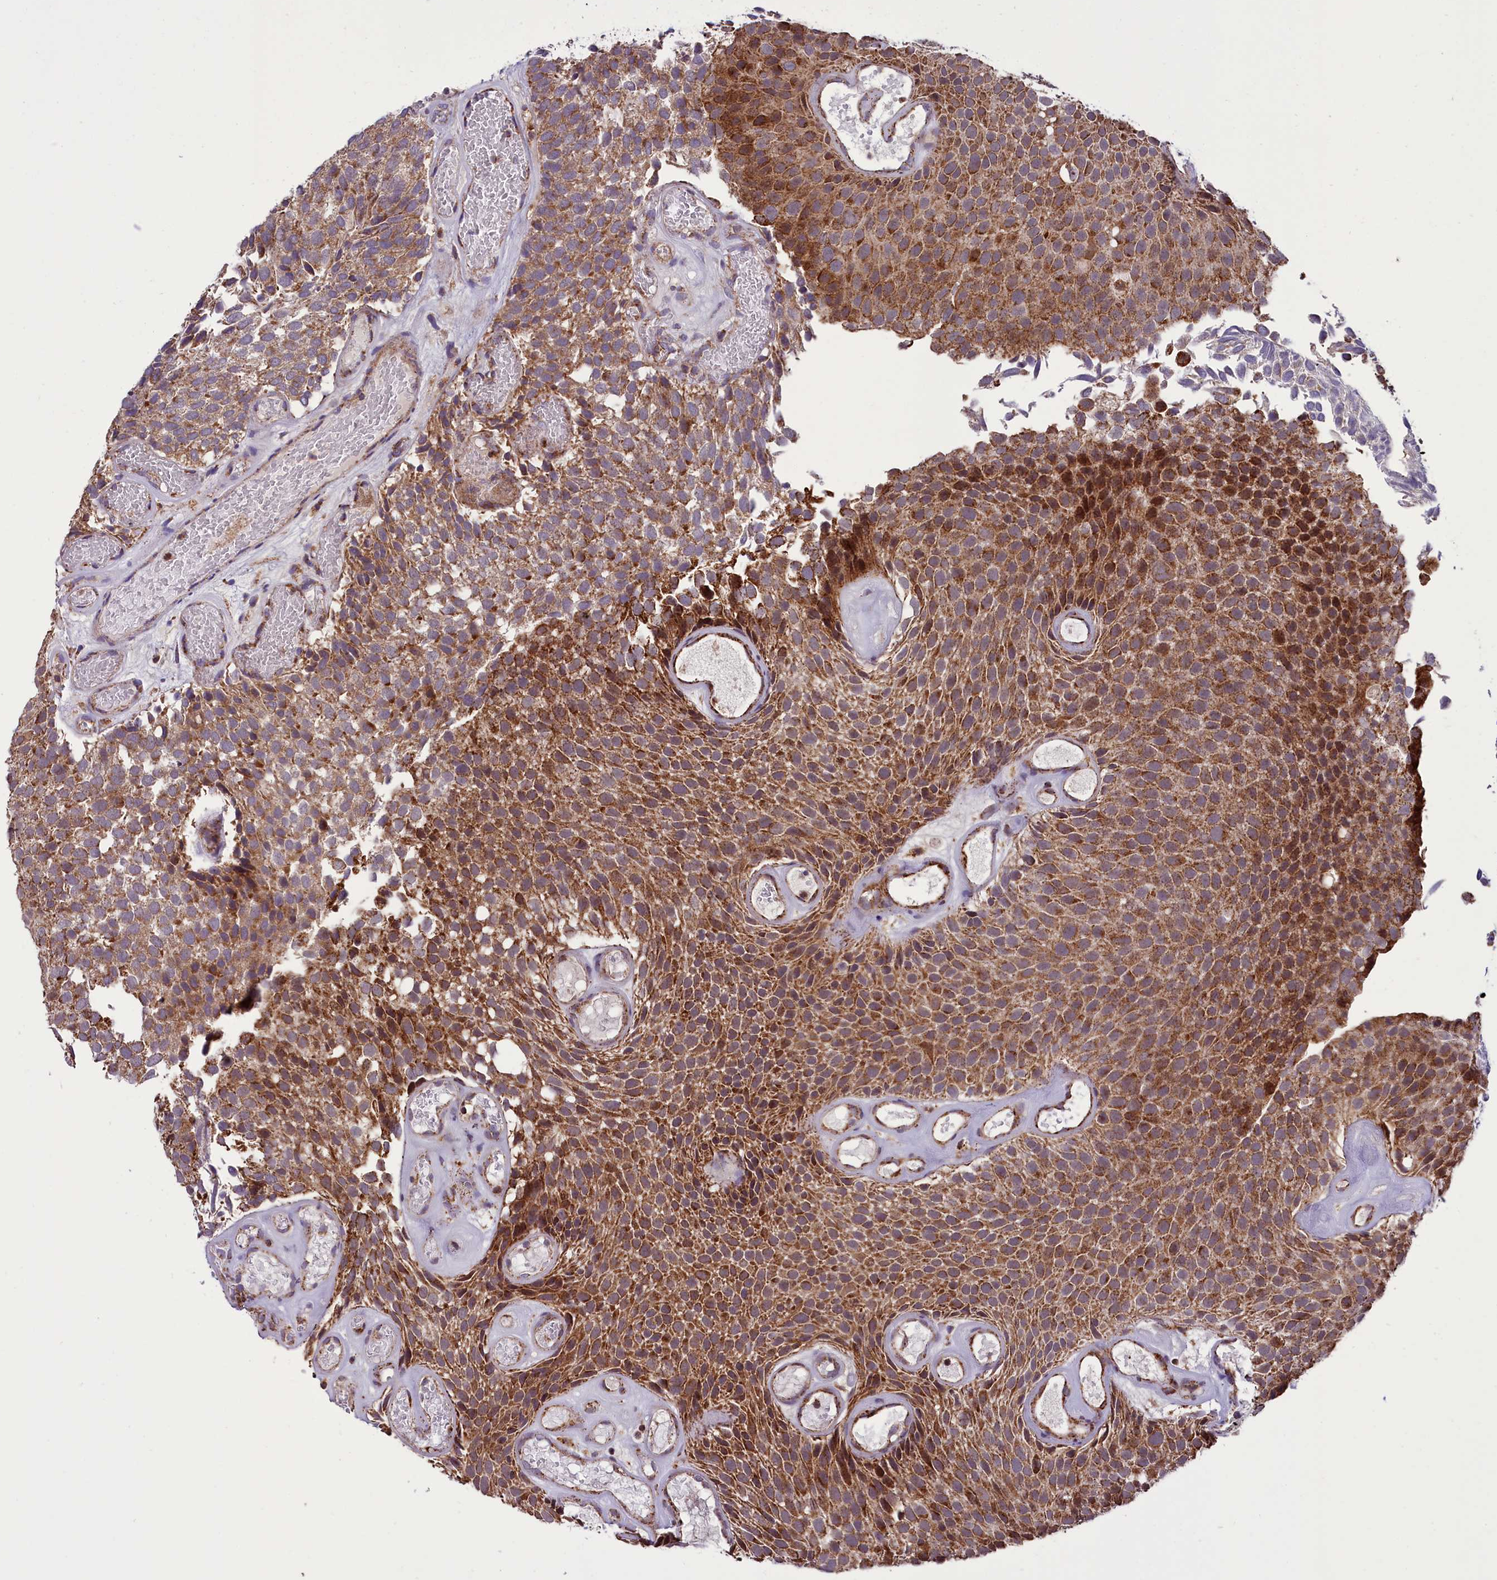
{"staining": {"intensity": "moderate", "quantity": ">75%", "location": "cytoplasmic/membranous"}, "tissue": "urothelial cancer", "cell_type": "Tumor cells", "image_type": "cancer", "snomed": [{"axis": "morphology", "description": "Urothelial carcinoma, Low grade"}, {"axis": "topography", "description": "Urinary bladder"}], "caption": "A medium amount of moderate cytoplasmic/membranous expression is identified in about >75% of tumor cells in urothelial cancer tissue. The staining was performed using DAB (3,3'-diaminobenzidine) to visualize the protein expression in brown, while the nuclei were stained in blue with hematoxylin (Magnification: 20x).", "gene": "GLRX5", "patient": {"sex": "male", "age": 89}}